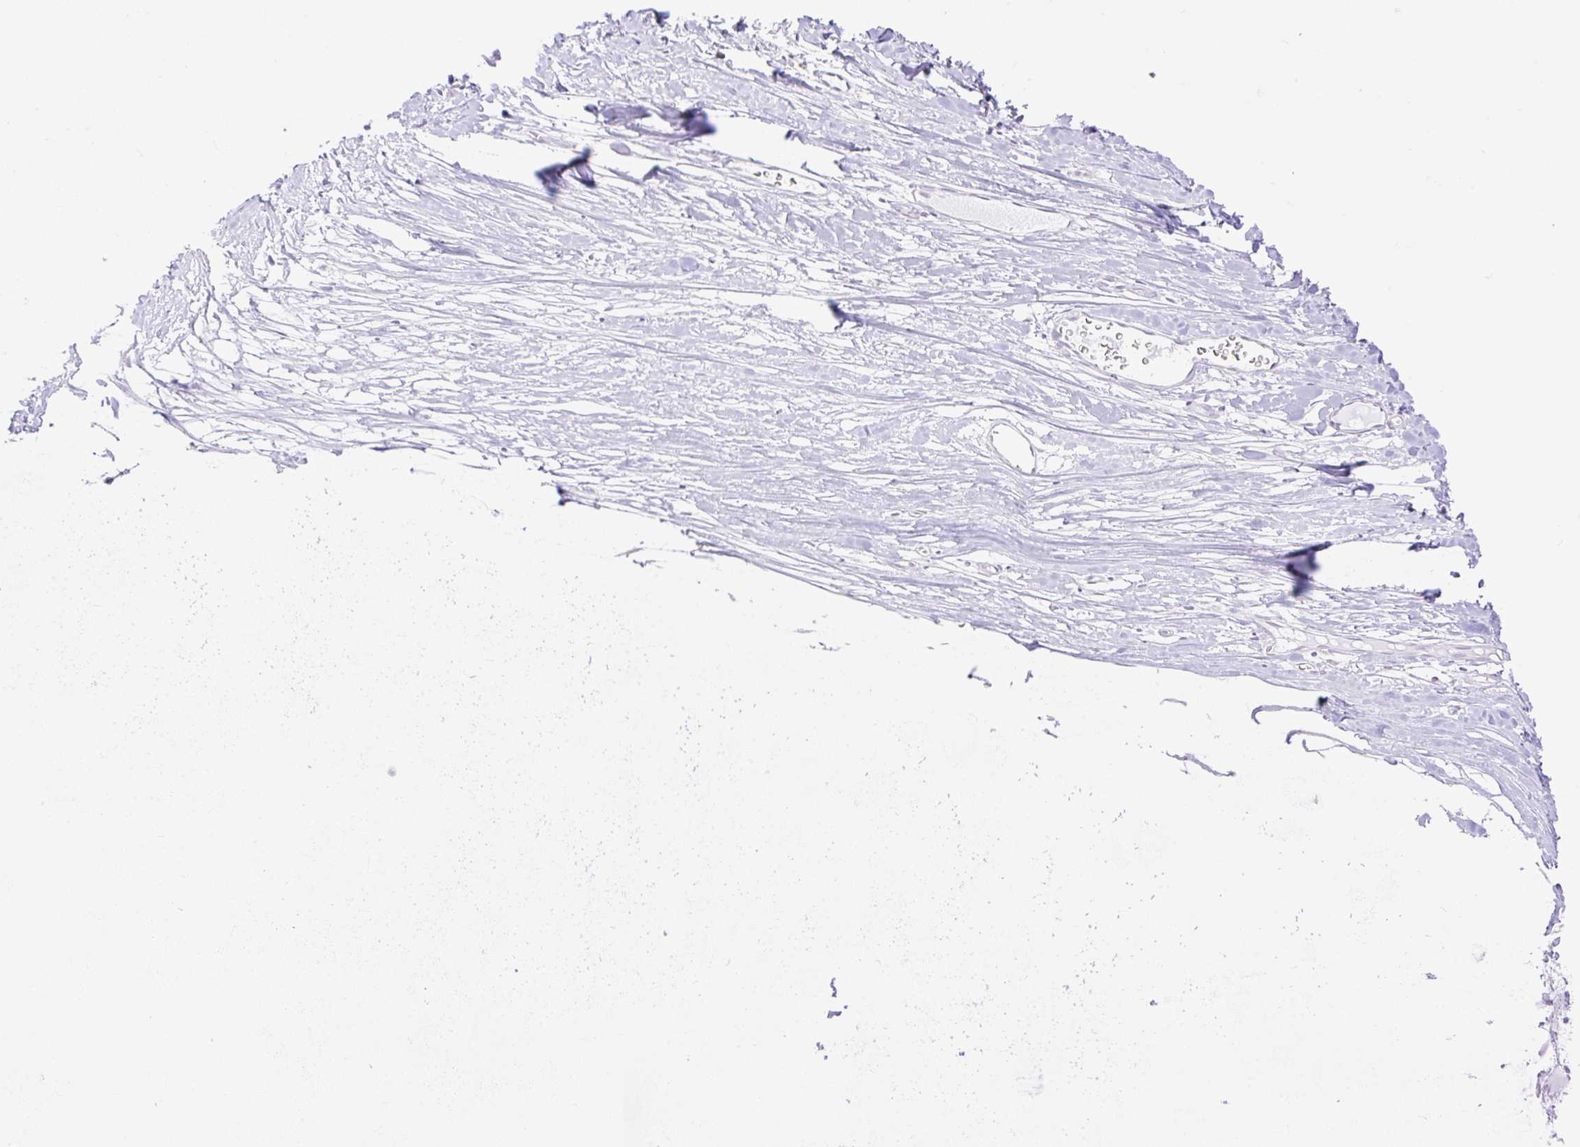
{"staining": {"intensity": "negative", "quantity": "none", "location": "none"}, "tissue": "soft tissue", "cell_type": "Fibroblasts", "image_type": "normal", "snomed": [{"axis": "morphology", "description": "Normal tissue, NOS"}, {"axis": "topography", "description": "Cartilage tissue"}], "caption": "Immunohistochemical staining of normal human soft tissue displays no significant expression in fibroblasts.", "gene": "VPS25", "patient": {"sex": "male", "age": 57}}